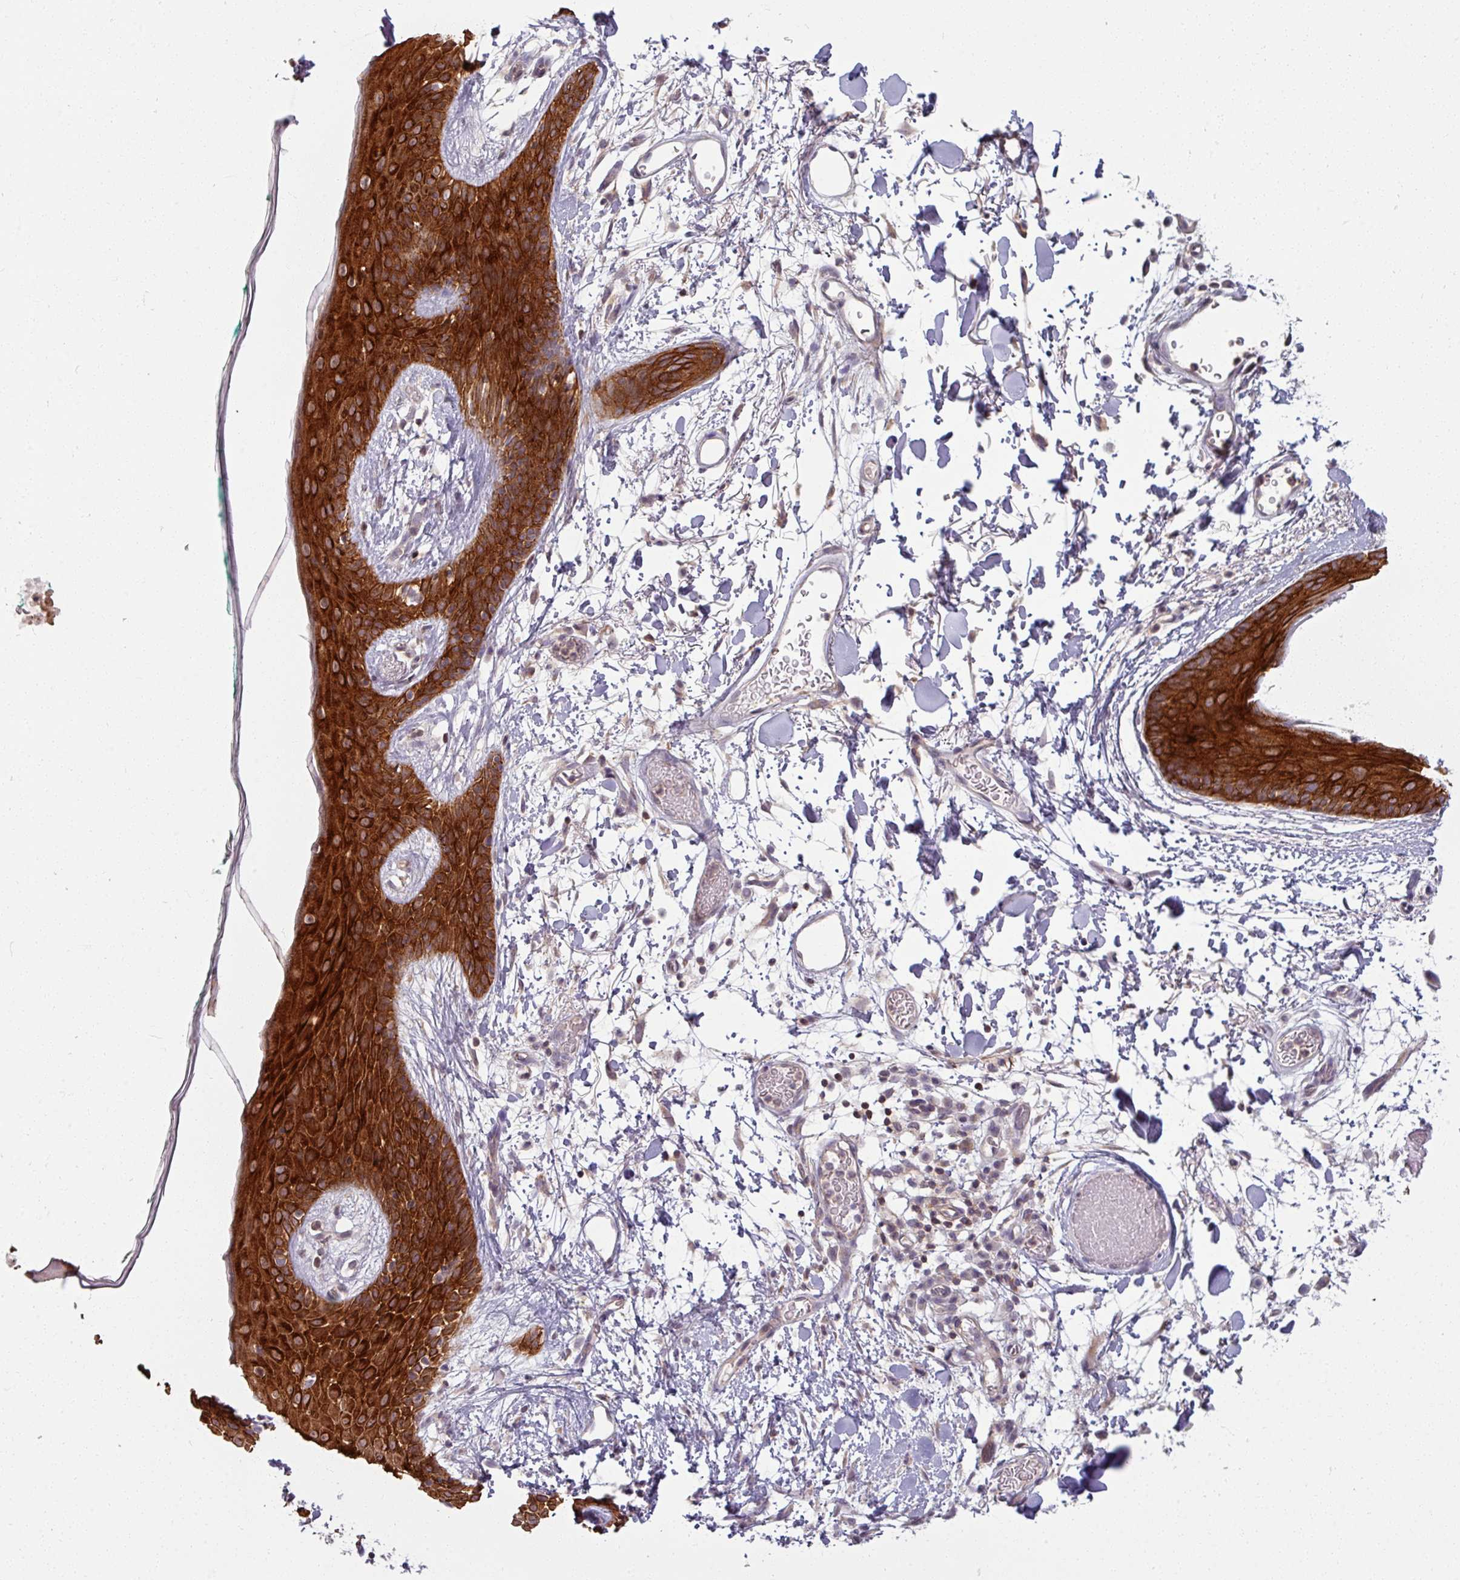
{"staining": {"intensity": "weak", "quantity": ">75%", "location": "cytoplasmic/membranous"}, "tissue": "skin", "cell_type": "Fibroblasts", "image_type": "normal", "snomed": [{"axis": "morphology", "description": "Normal tissue, NOS"}, {"axis": "topography", "description": "Skin"}], "caption": "A brown stain shows weak cytoplasmic/membranous expression of a protein in fibroblasts of unremarkable human skin. (DAB (3,3'-diaminobenzidine) = brown stain, brightfield microscopy at high magnification).", "gene": "TUSC3", "patient": {"sex": "male", "age": 79}}